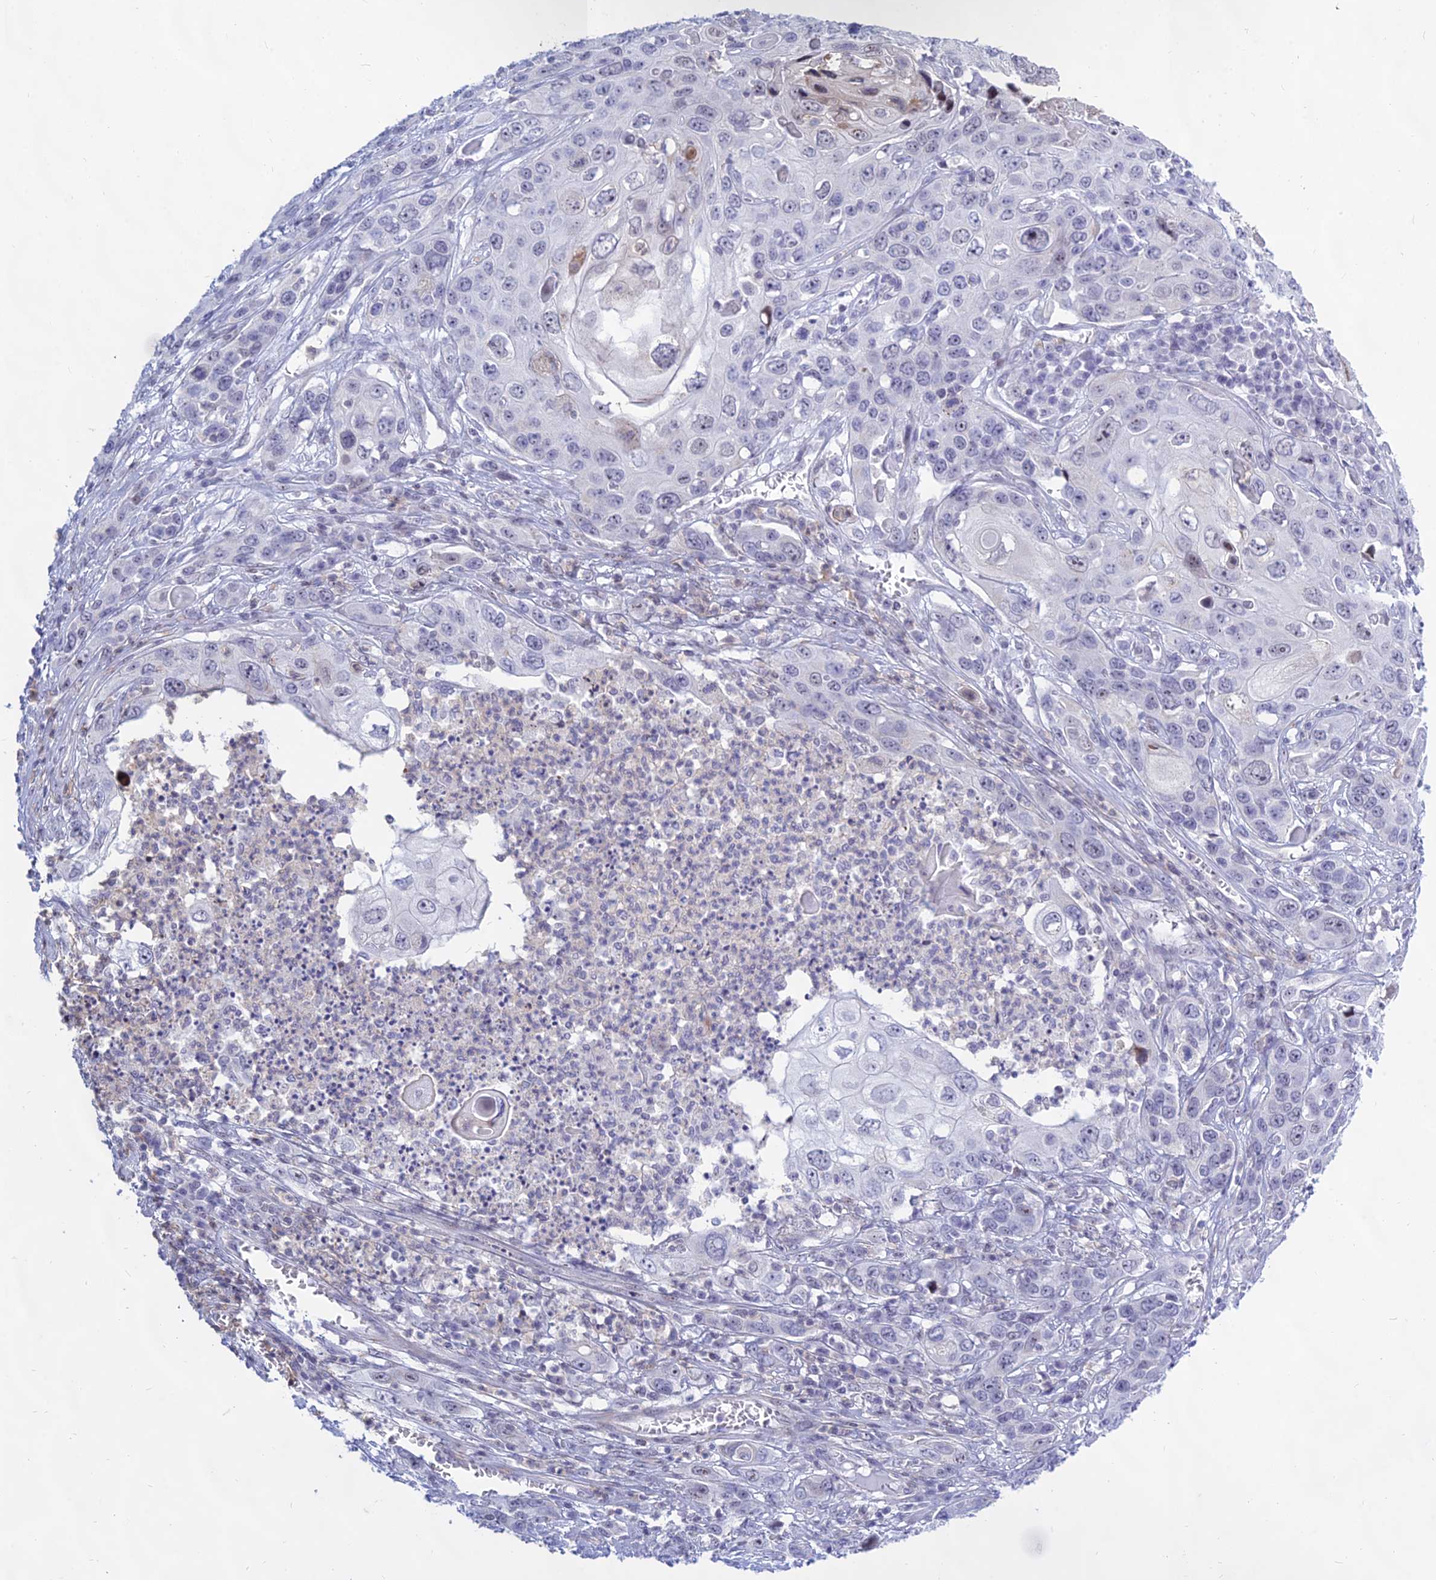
{"staining": {"intensity": "moderate", "quantity": "<25%", "location": "nuclear"}, "tissue": "skin cancer", "cell_type": "Tumor cells", "image_type": "cancer", "snomed": [{"axis": "morphology", "description": "Squamous cell carcinoma, NOS"}, {"axis": "topography", "description": "Skin"}], "caption": "Tumor cells reveal low levels of moderate nuclear expression in about <25% of cells in human skin cancer (squamous cell carcinoma).", "gene": "KRR1", "patient": {"sex": "male", "age": 55}}